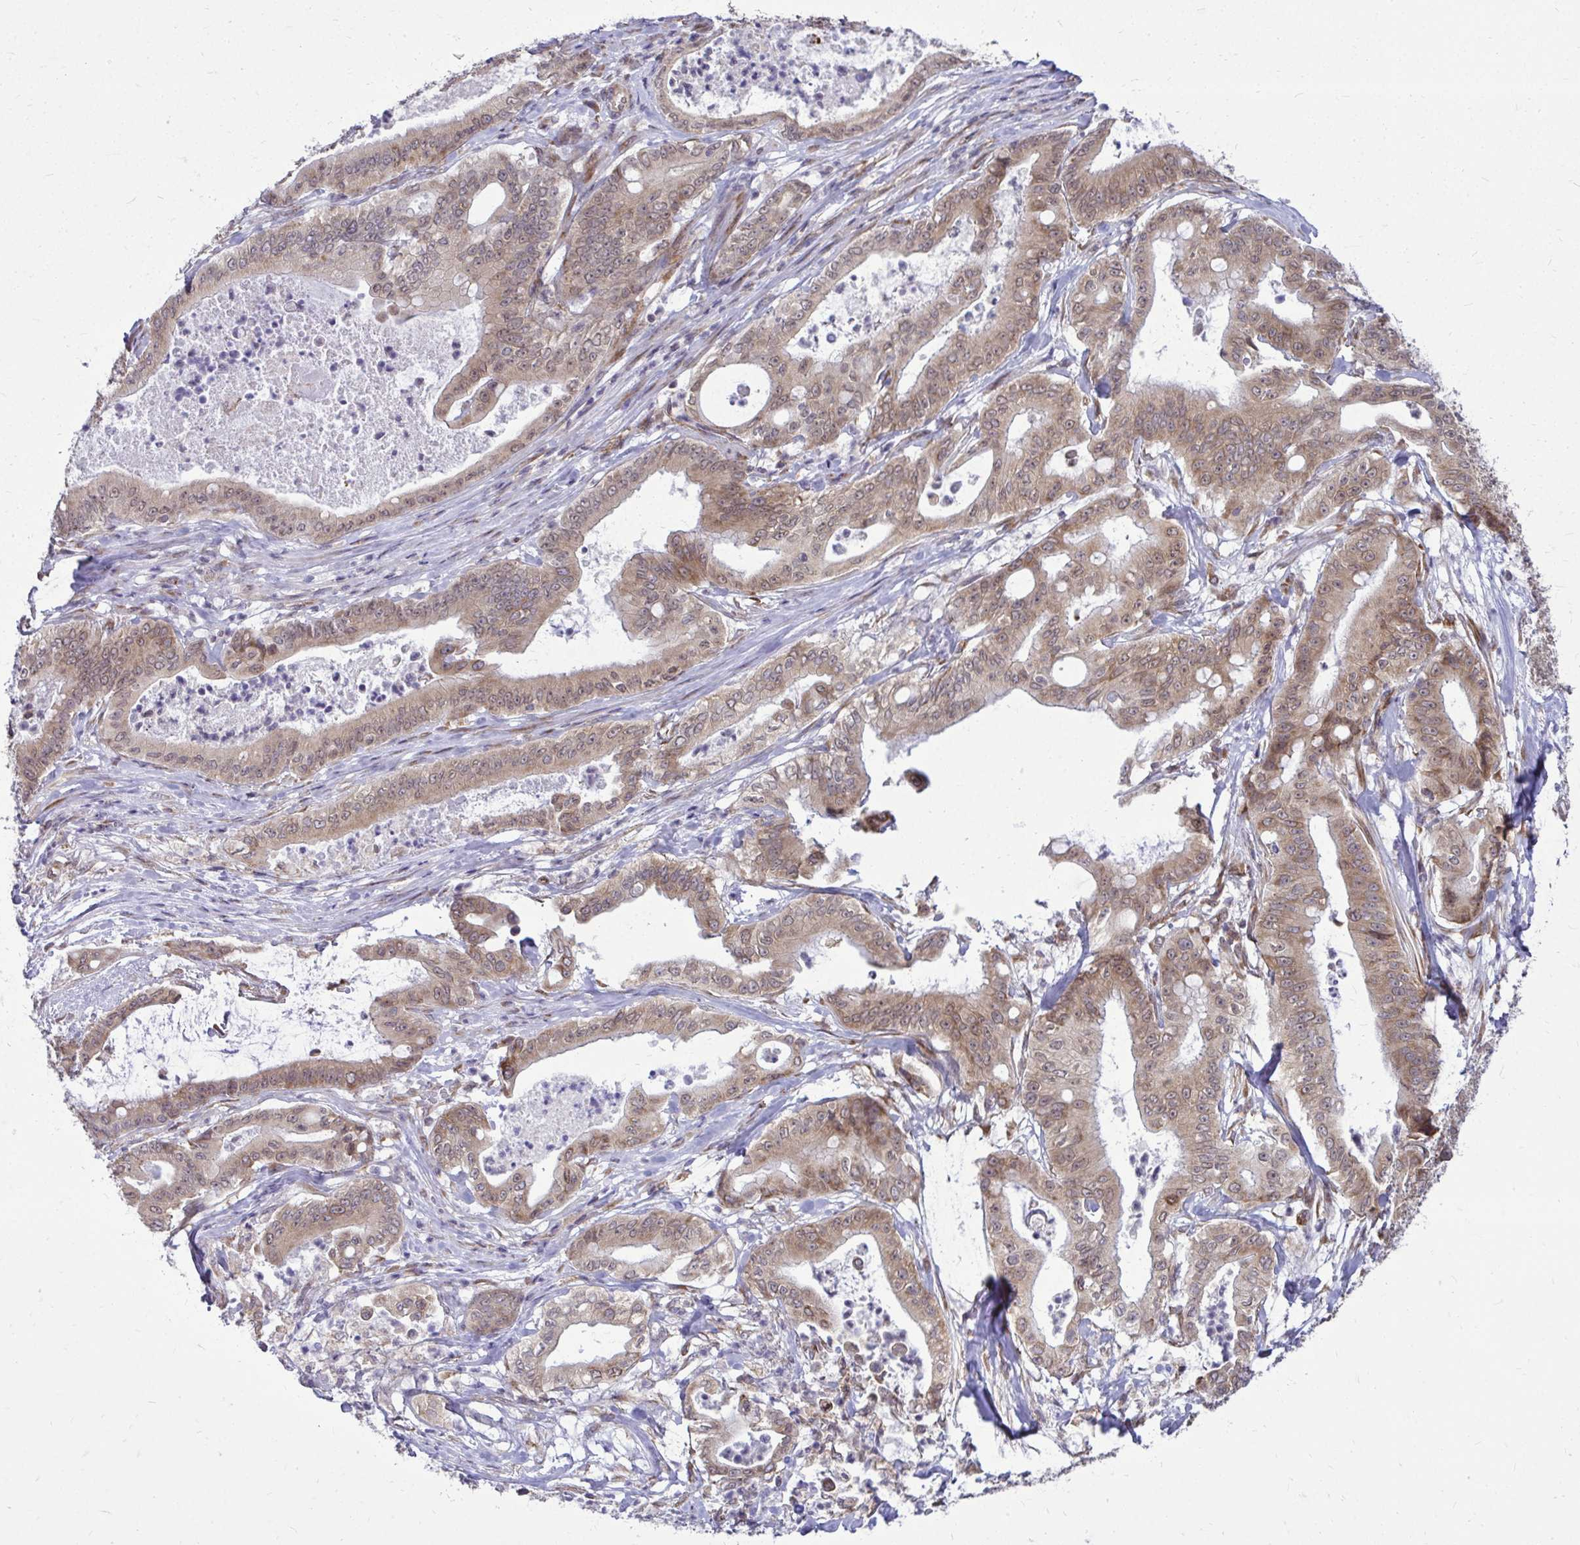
{"staining": {"intensity": "weak", "quantity": "25%-75%", "location": "cytoplasmic/membranous"}, "tissue": "pancreatic cancer", "cell_type": "Tumor cells", "image_type": "cancer", "snomed": [{"axis": "morphology", "description": "Adenocarcinoma, NOS"}, {"axis": "topography", "description": "Pancreas"}], "caption": "IHC micrograph of pancreatic adenocarcinoma stained for a protein (brown), which exhibits low levels of weak cytoplasmic/membranous positivity in approximately 25%-75% of tumor cells.", "gene": "FMR1", "patient": {"sex": "male", "age": 71}}